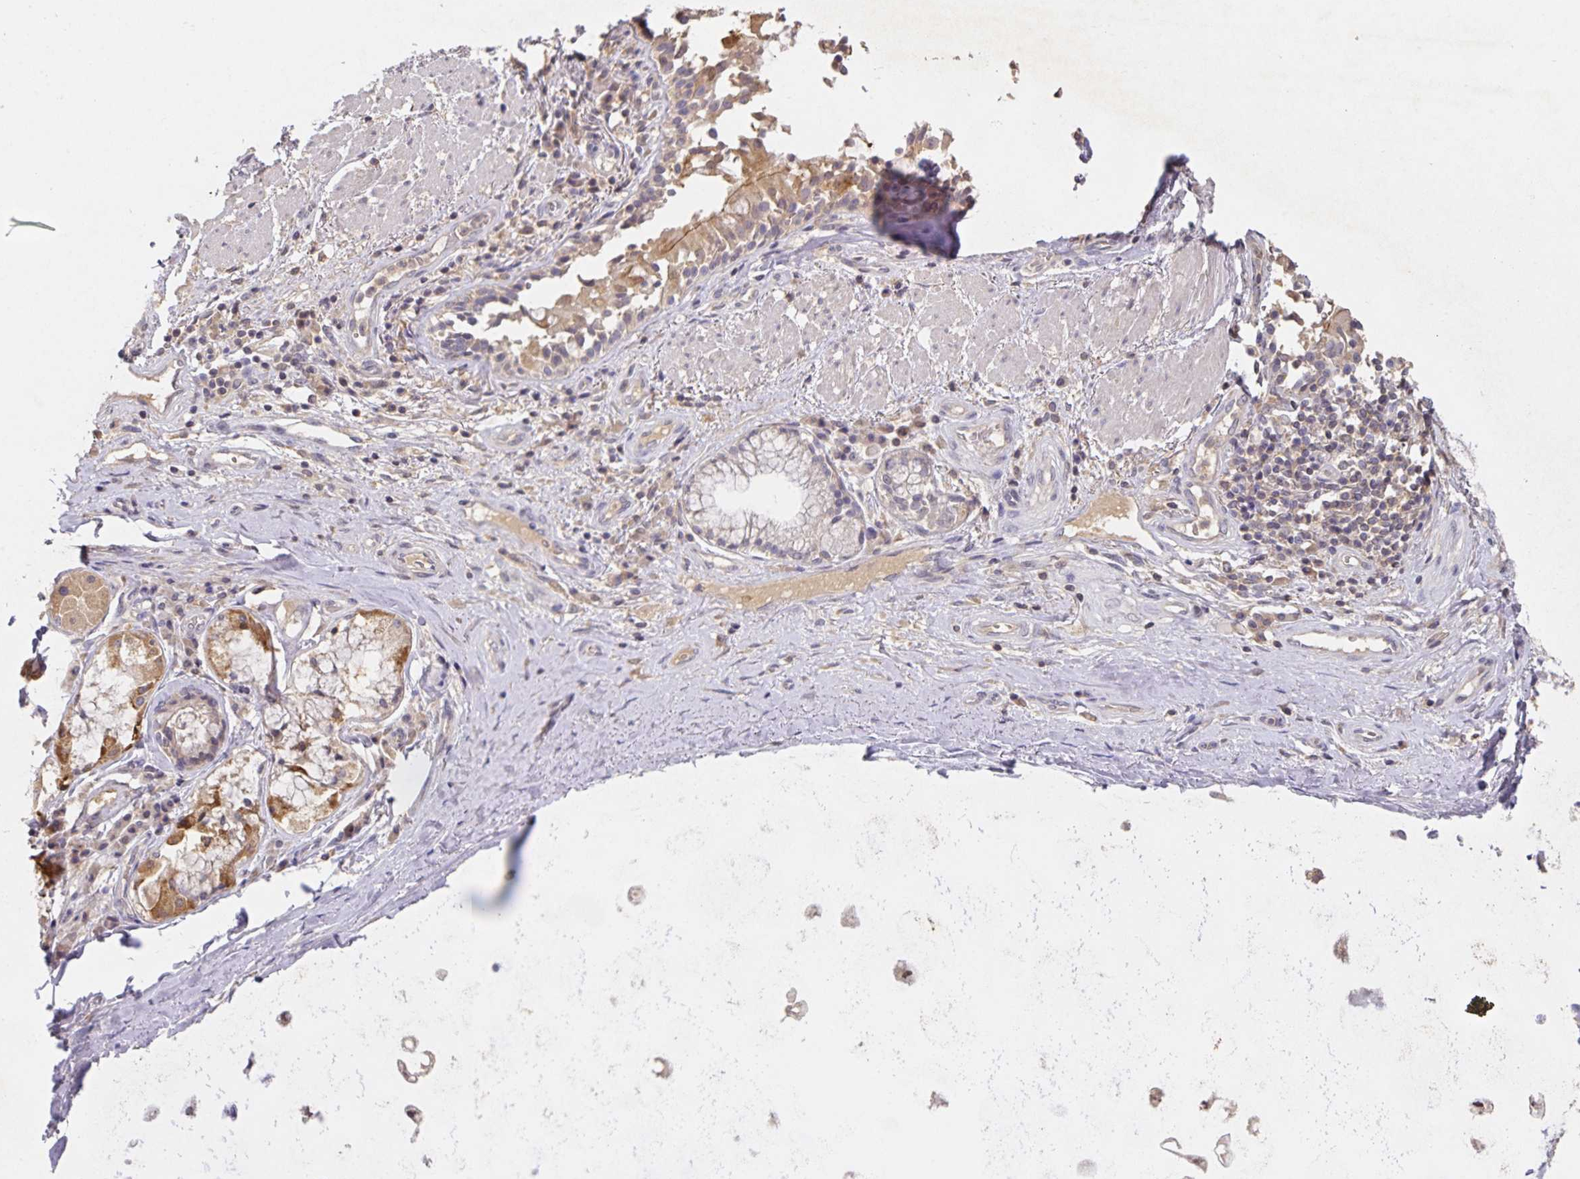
{"staining": {"intensity": "moderate", "quantity": "25%-75%", "location": "cytoplasmic/membranous"}, "tissue": "soft tissue", "cell_type": "Chondrocytes", "image_type": "normal", "snomed": [{"axis": "morphology", "description": "Normal tissue, NOS"}, {"axis": "topography", "description": "Cartilage tissue"}, {"axis": "topography", "description": "Bronchus"}], "caption": "Normal soft tissue demonstrates moderate cytoplasmic/membranous expression in about 25%-75% of chondrocytes.", "gene": "HEPN1", "patient": {"sex": "male", "age": 64}}